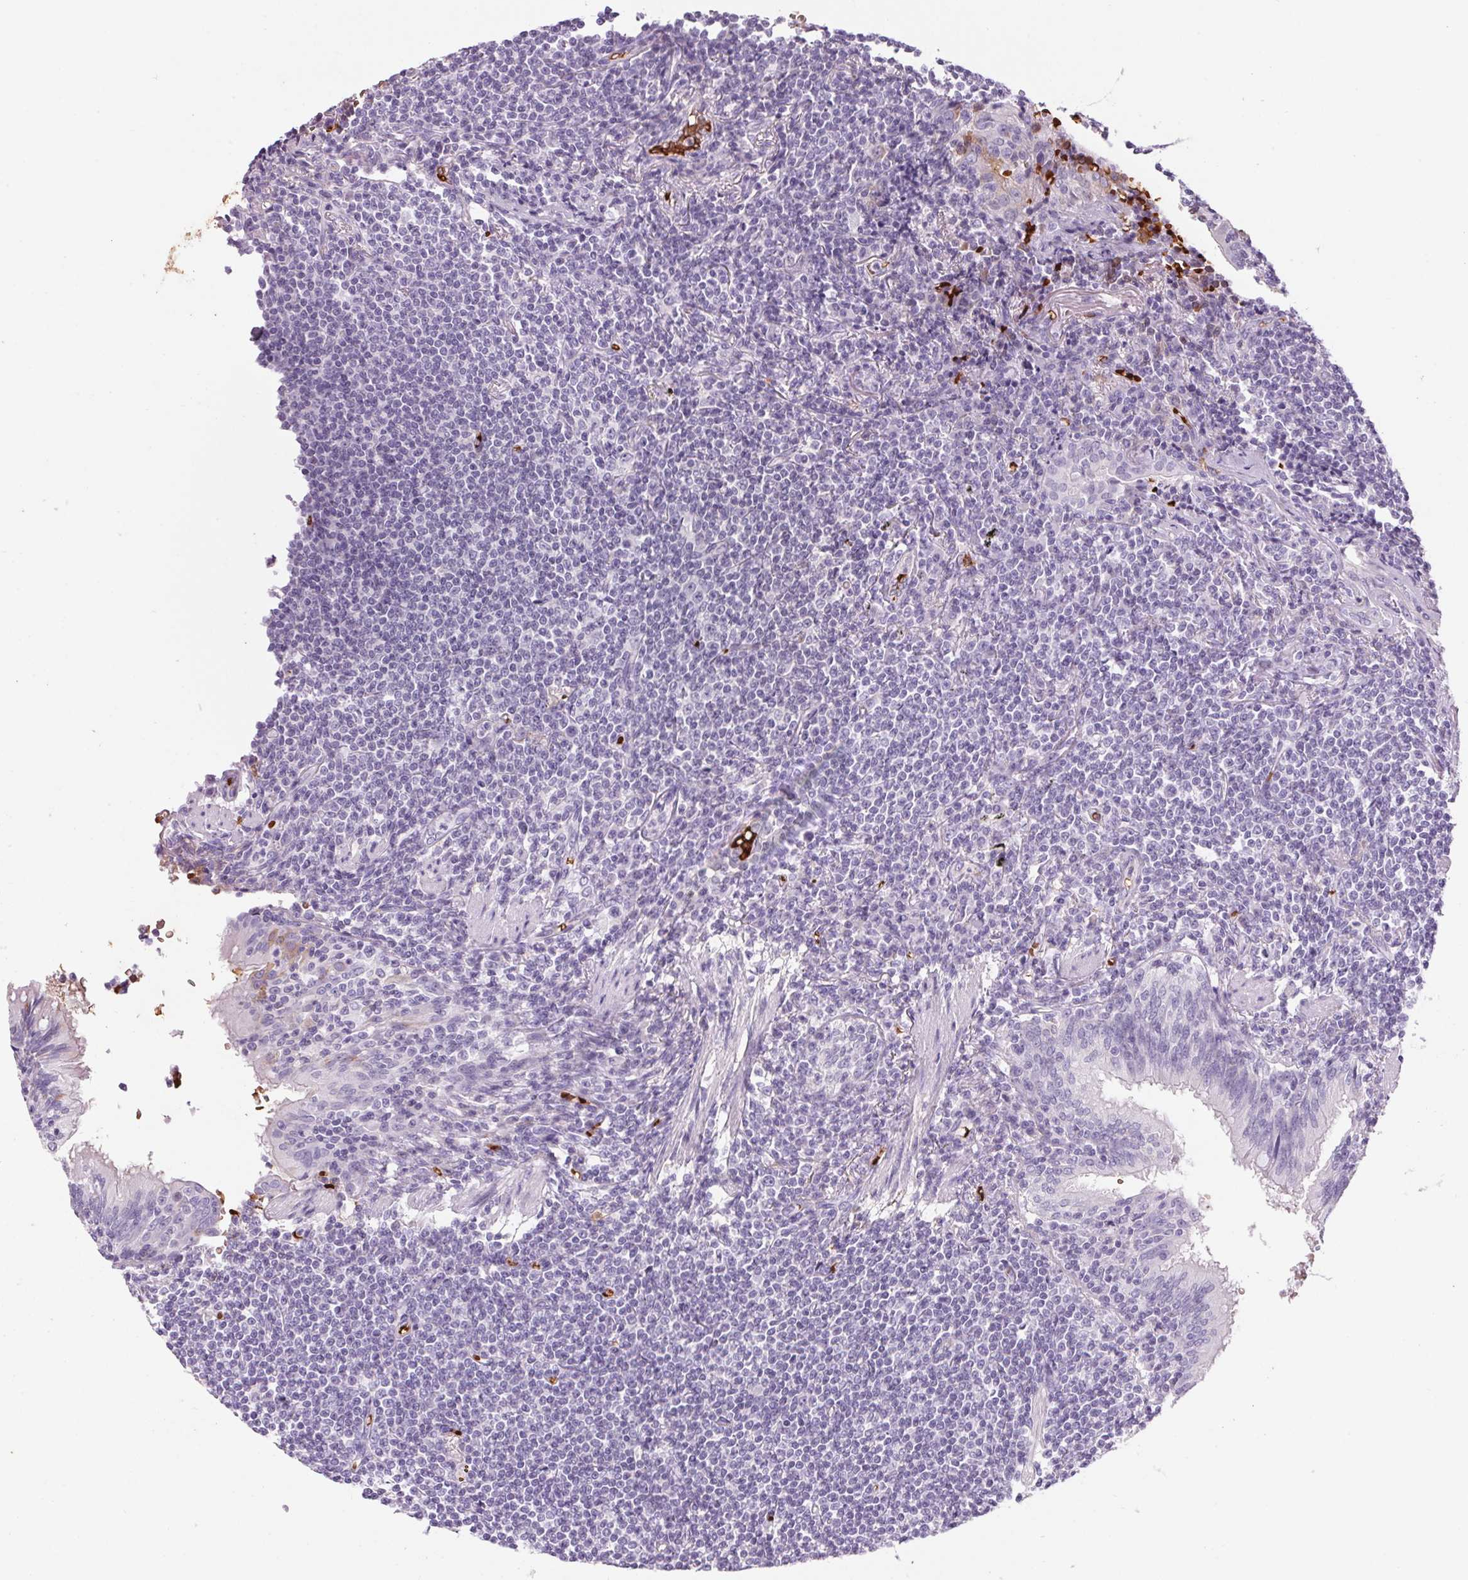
{"staining": {"intensity": "negative", "quantity": "none", "location": "none"}, "tissue": "lymphoma", "cell_type": "Tumor cells", "image_type": "cancer", "snomed": [{"axis": "morphology", "description": "Malignant lymphoma, non-Hodgkin's type, Low grade"}, {"axis": "topography", "description": "Lung"}], "caption": "DAB (3,3'-diaminobenzidine) immunohistochemical staining of low-grade malignant lymphoma, non-Hodgkin's type exhibits no significant staining in tumor cells.", "gene": "HBQ1", "patient": {"sex": "female", "age": 71}}